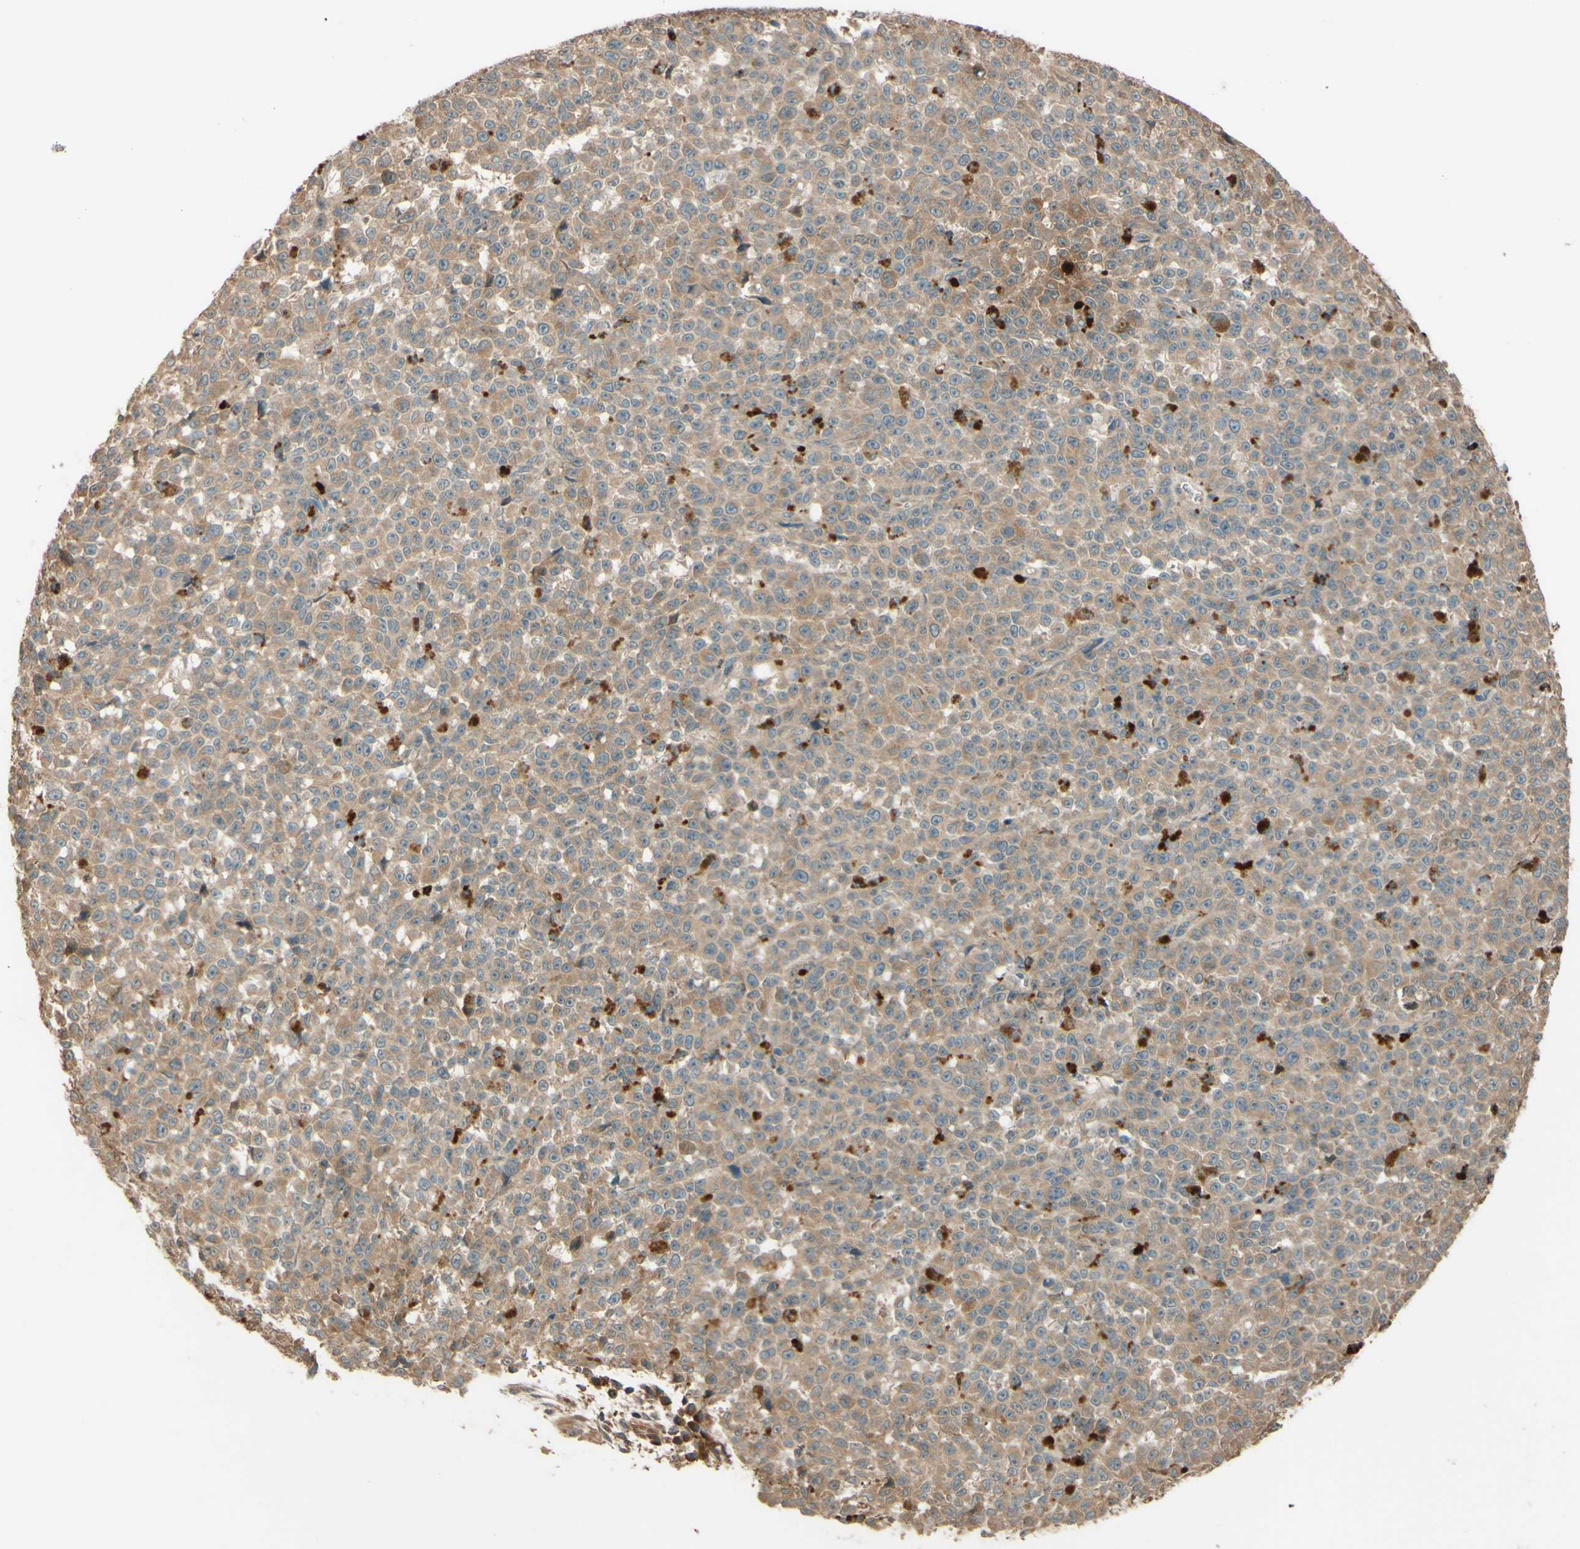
{"staining": {"intensity": "moderate", "quantity": ">75%", "location": "cytoplasmic/membranous"}, "tissue": "melanoma", "cell_type": "Tumor cells", "image_type": "cancer", "snomed": [{"axis": "morphology", "description": "Malignant melanoma, NOS"}, {"axis": "topography", "description": "Skin"}], "caption": "A brown stain shows moderate cytoplasmic/membranous positivity of a protein in human melanoma tumor cells.", "gene": "RNF19A", "patient": {"sex": "female", "age": 82}}